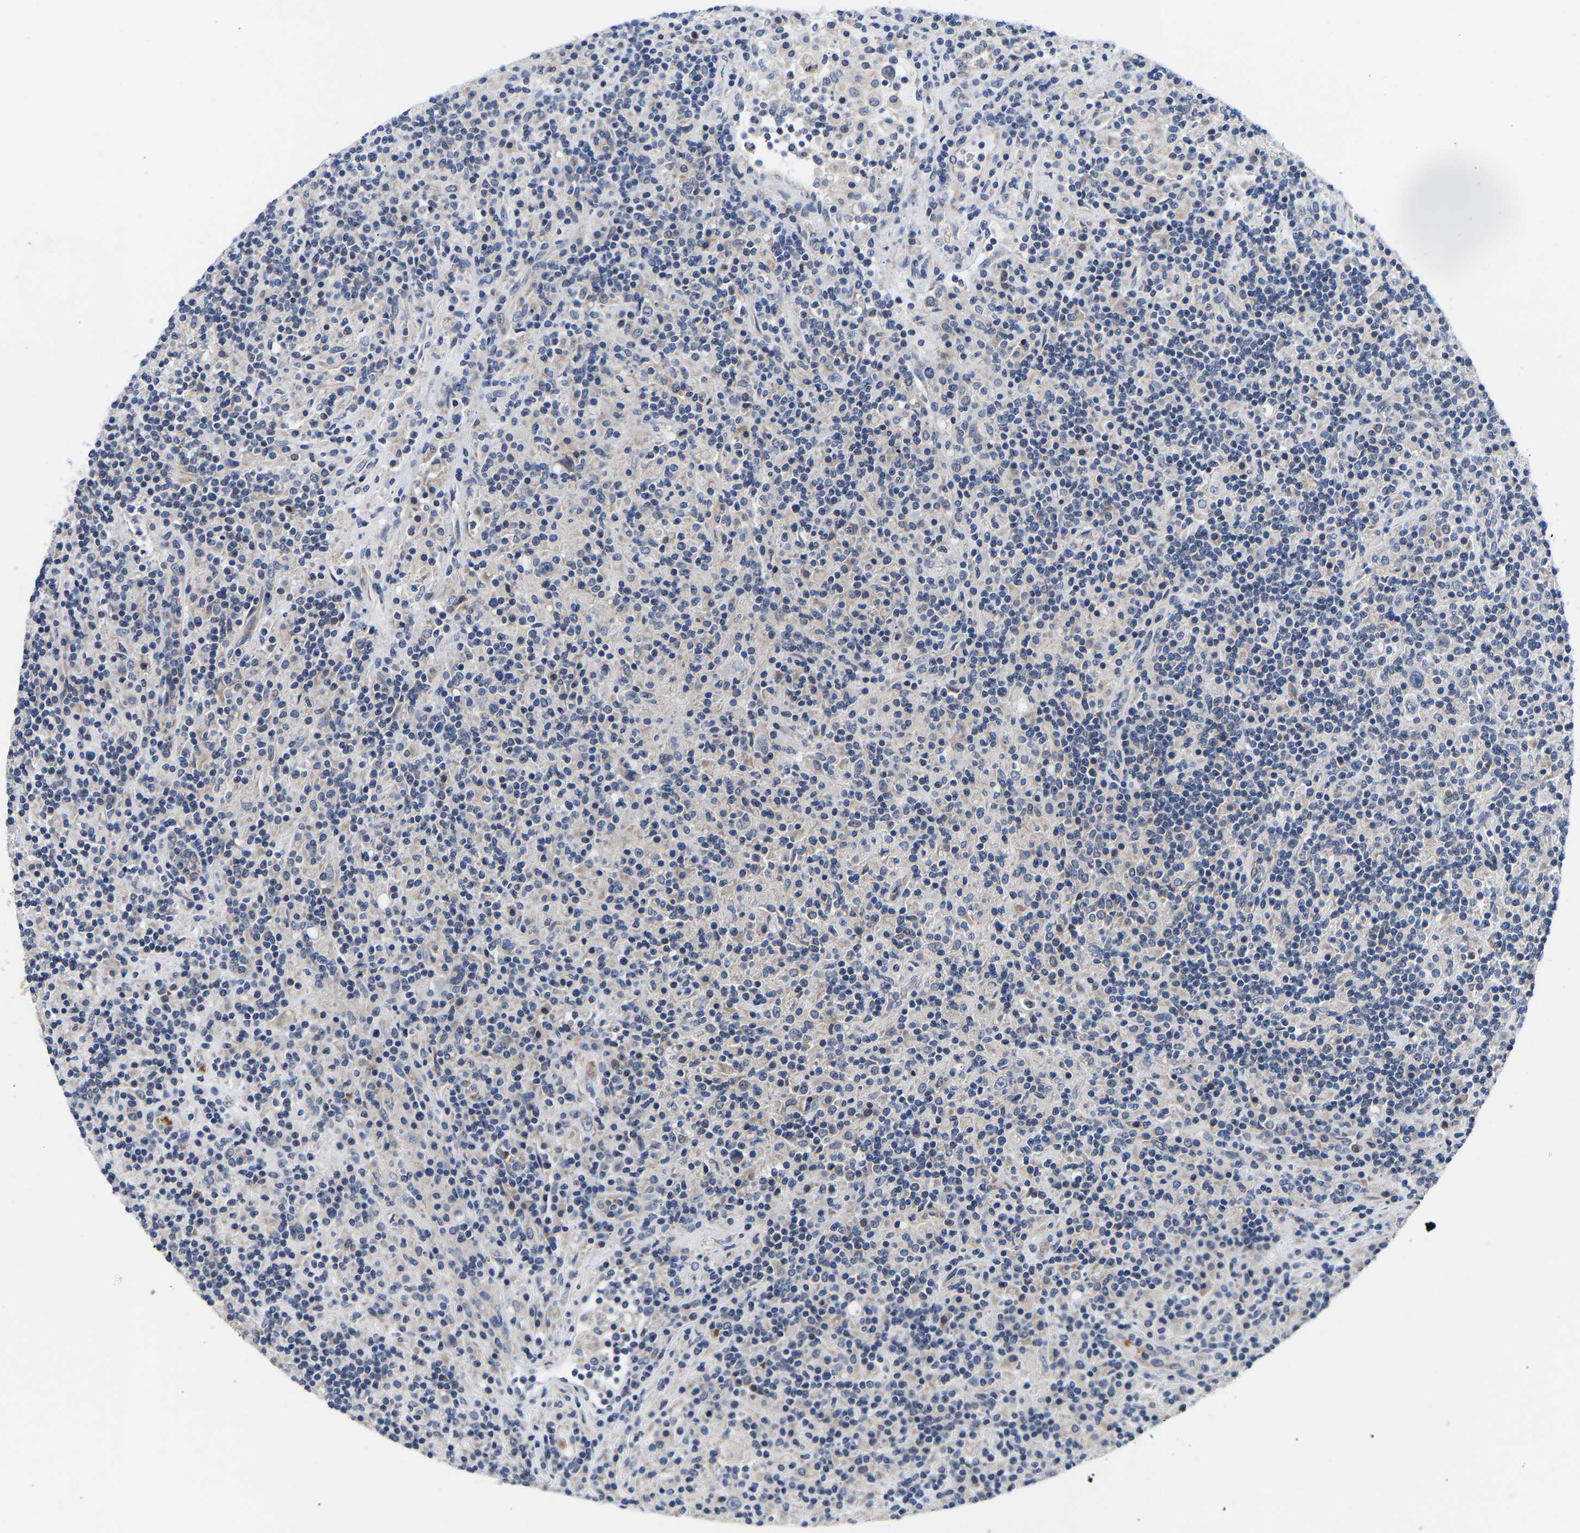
{"staining": {"intensity": "negative", "quantity": "none", "location": "none"}, "tissue": "lymphoma", "cell_type": "Tumor cells", "image_type": "cancer", "snomed": [{"axis": "morphology", "description": "Hodgkin's disease, NOS"}, {"axis": "topography", "description": "Lymph node"}], "caption": "This image is of Hodgkin's disease stained with immunohistochemistry to label a protein in brown with the nuclei are counter-stained blue. There is no positivity in tumor cells.", "gene": "RINT1", "patient": {"sex": "male", "age": 70}}